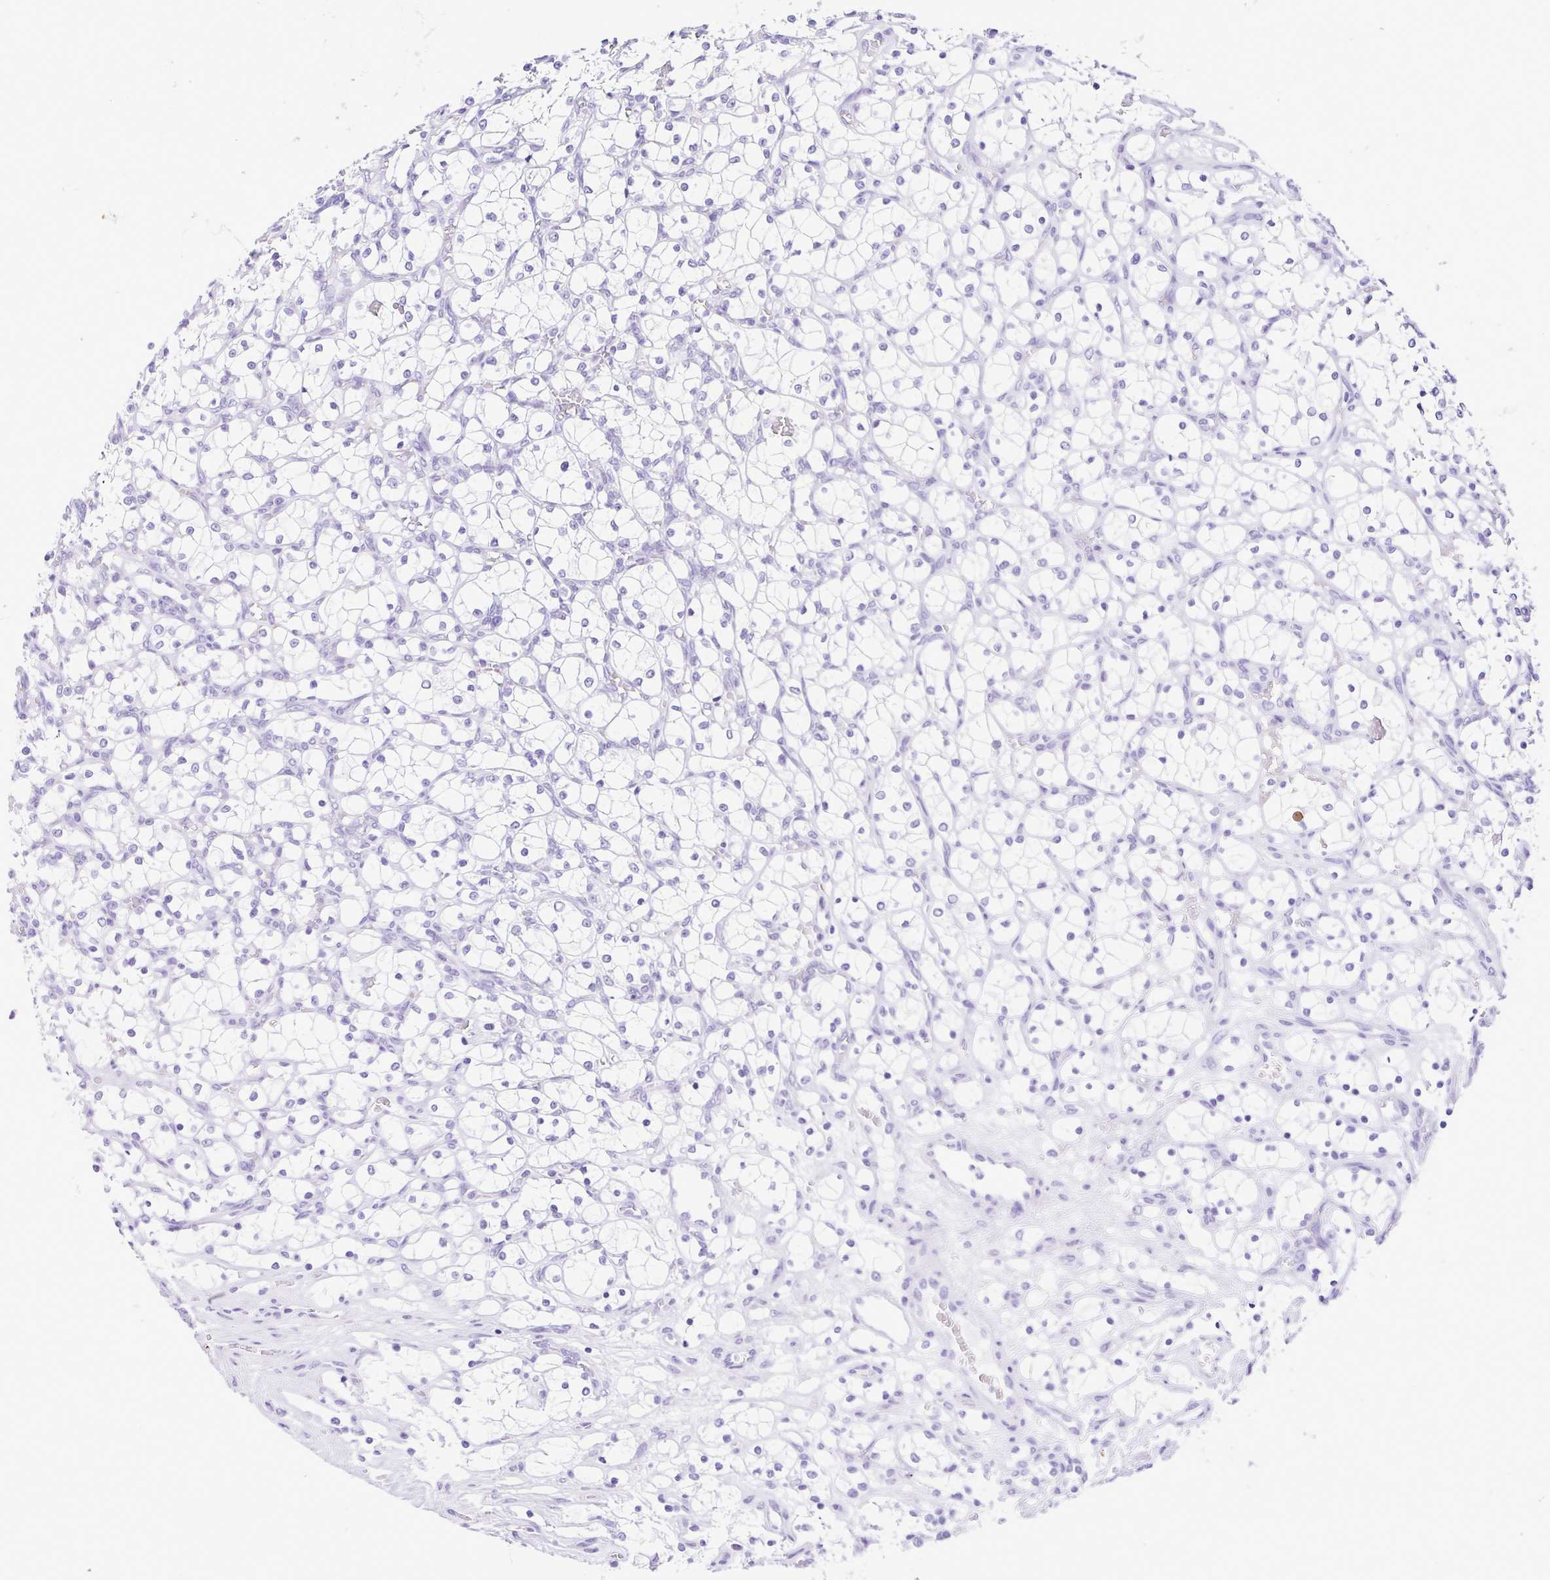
{"staining": {"intensity": "negative", "quantity": "none", "location": "none"}, "tissue": "renal cancer", "cell_type": "Tumor cells", "image_type": "cancer", "snomed": [{"axis": "morphology", "description": "Adenocarcinoma, NOS"}, {"axis": "topography", "description": "Kidney"}], "caption": "Micrograph shows no protein staining in tumor cells of adenocarcinoma (renal) tissue.", "gene": "SYT1", "patient": {"sex": "female", "age": 69}}